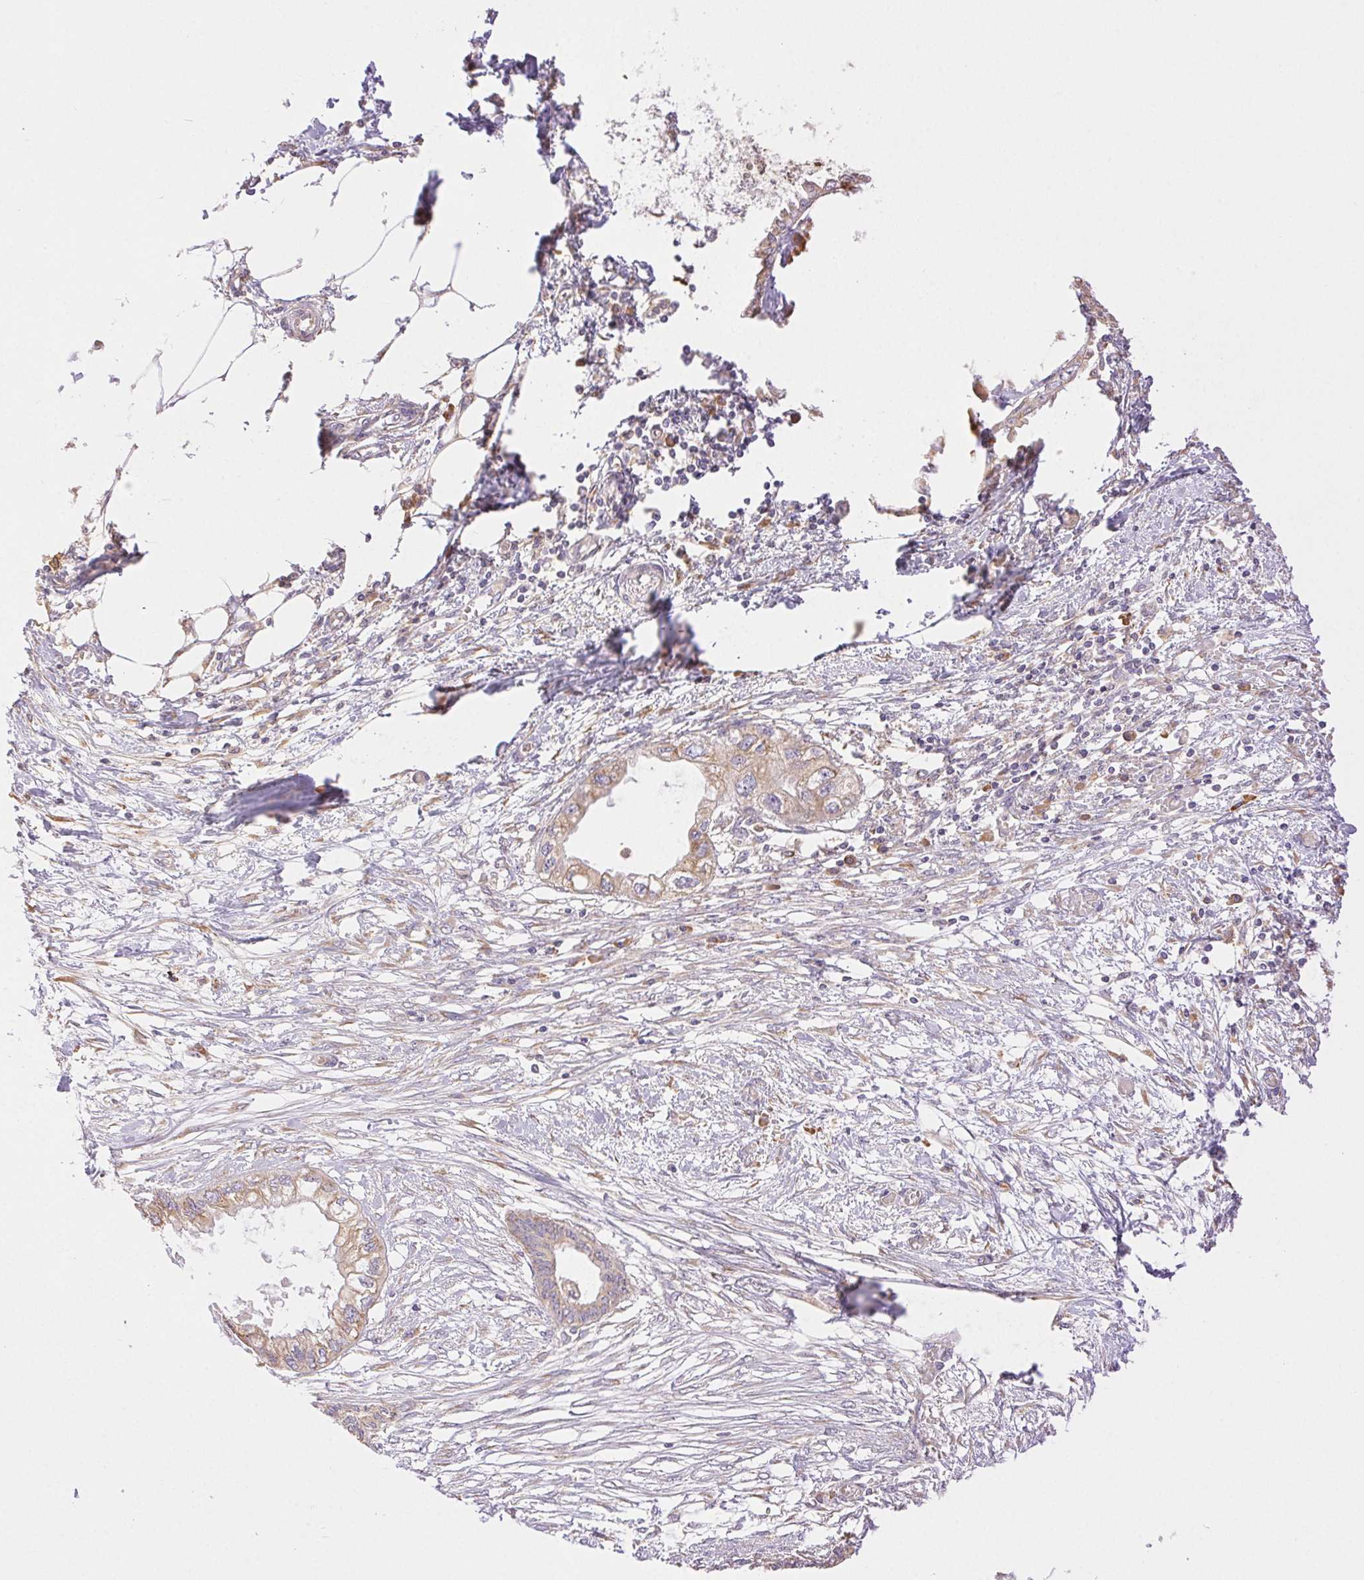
{"staining": {"intensity": "weak", "quantity": ">75%", "location": "cytoplasmic/membranous"}, "tissue": "endometrial cancer", "cell_type": "Tumor cells", "image_type": "cancer", "snomed": [{"axis": "morphology", "description": "Adenocarcinoma, NOS"}, {"axis": "morphology", "description": "Adenocarcinoma, metastatic, NOS"}, {"axis": "topography", "description": "Adipose tissue"}, {"axis": "topography", "description": "Endometrium"}], "caption": "Metastatic adenocarcinoma (endometrial) stained for a protein (brown) reveals weak cytoplasmic/membranous positive staining in about >75% of tumor cells.", "gene": "ENTREP1", "patient": {"sex": "female", "age": 67}}